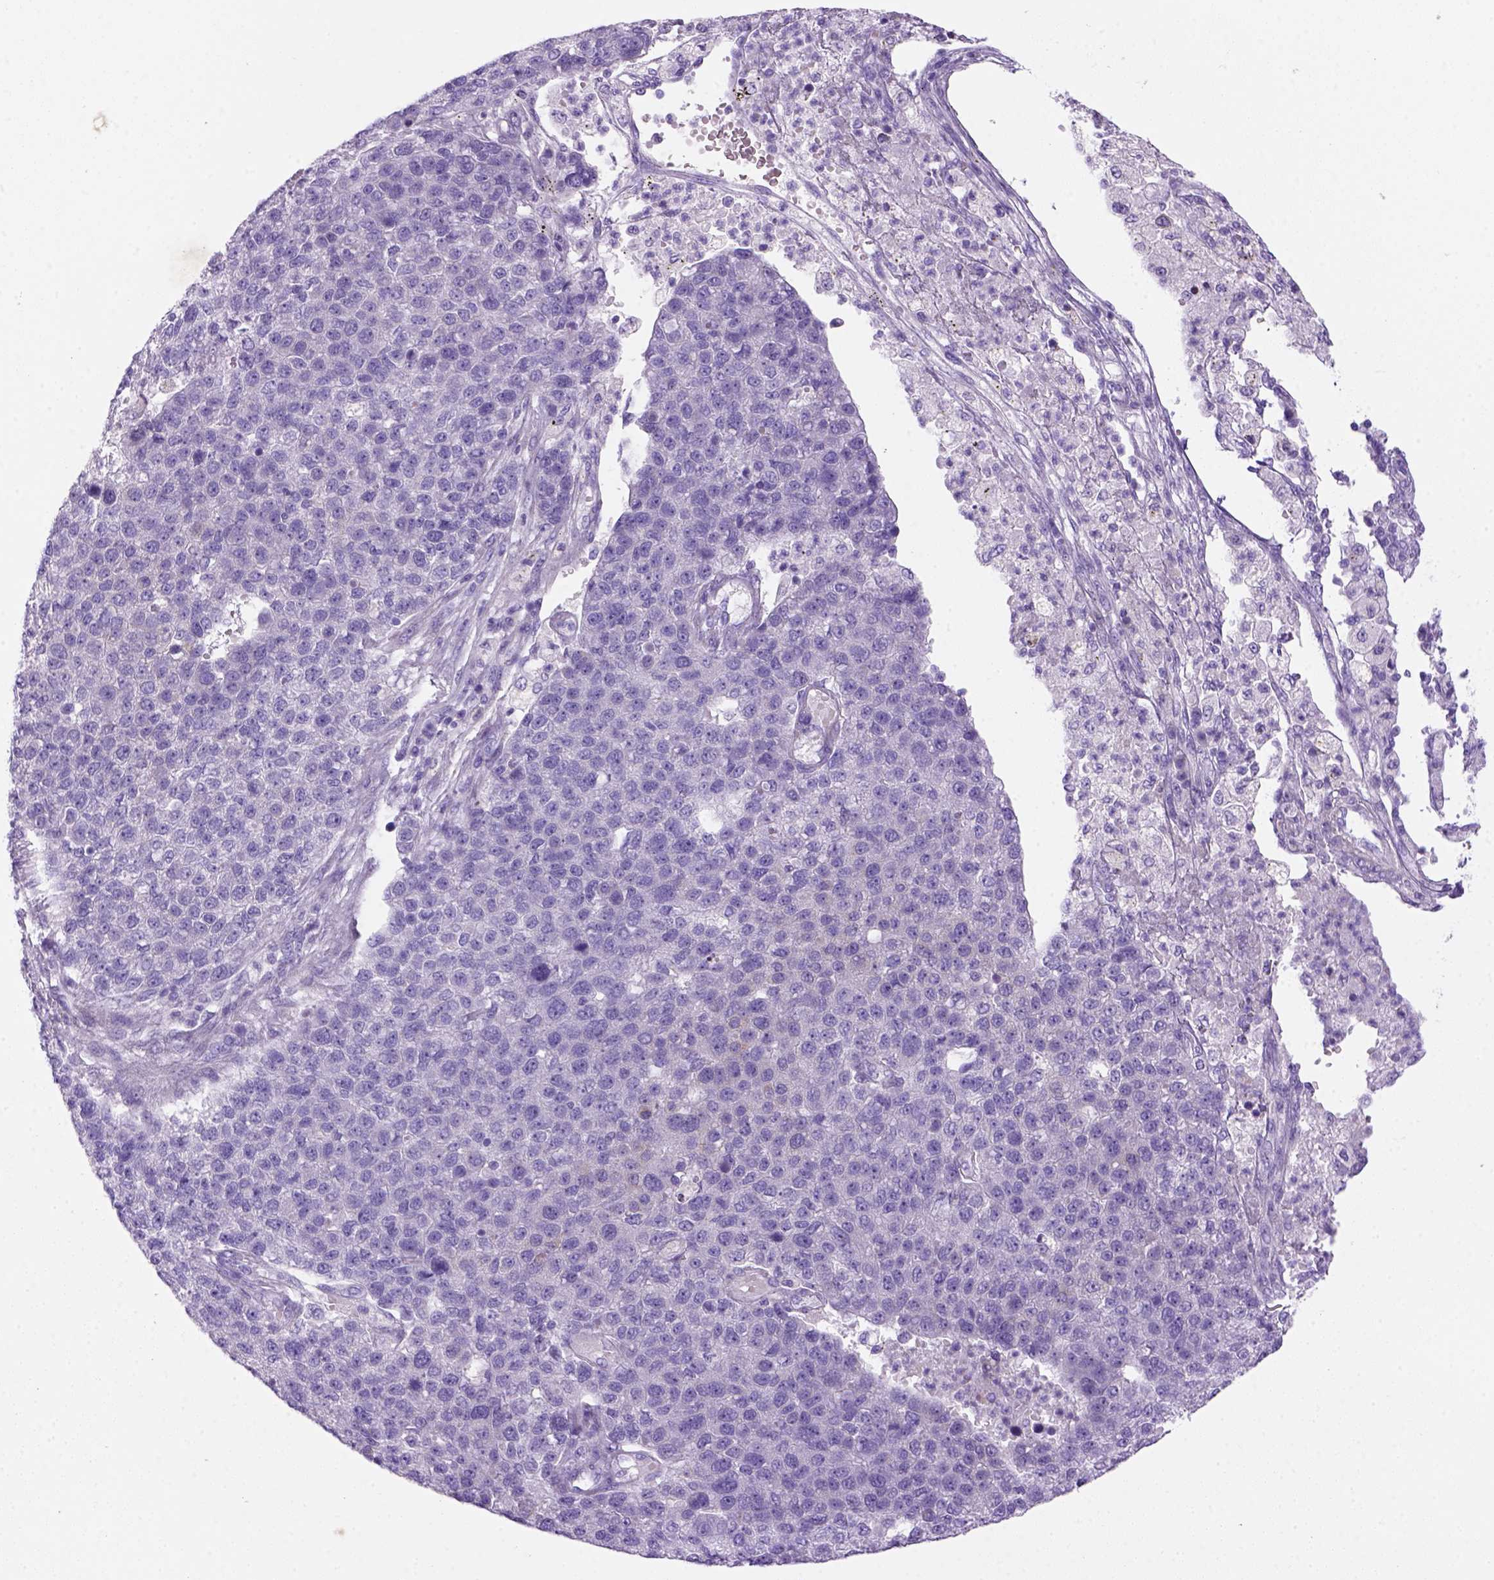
{"staining": {"intensity": "negative", "quantity": "none", "location": "none"}, "tissue": "pancreatic cancer", "cell_type": "Tumor cells", "image_type": "cancer", "snomed": [{"axis": "morphology", "description": "Adenocarcinoma, NOS"}, {"axis": "topography", "description": "Pancreas"}], "caption": "This image is of pancreatic adenocarcinoma stained with IHC to label a protein in brown with the nuclei are counter-stained blue. There is no positivity in tumor cells.", "gene": "DNAH11", "patient": {"sex": "female", "age": 61}}